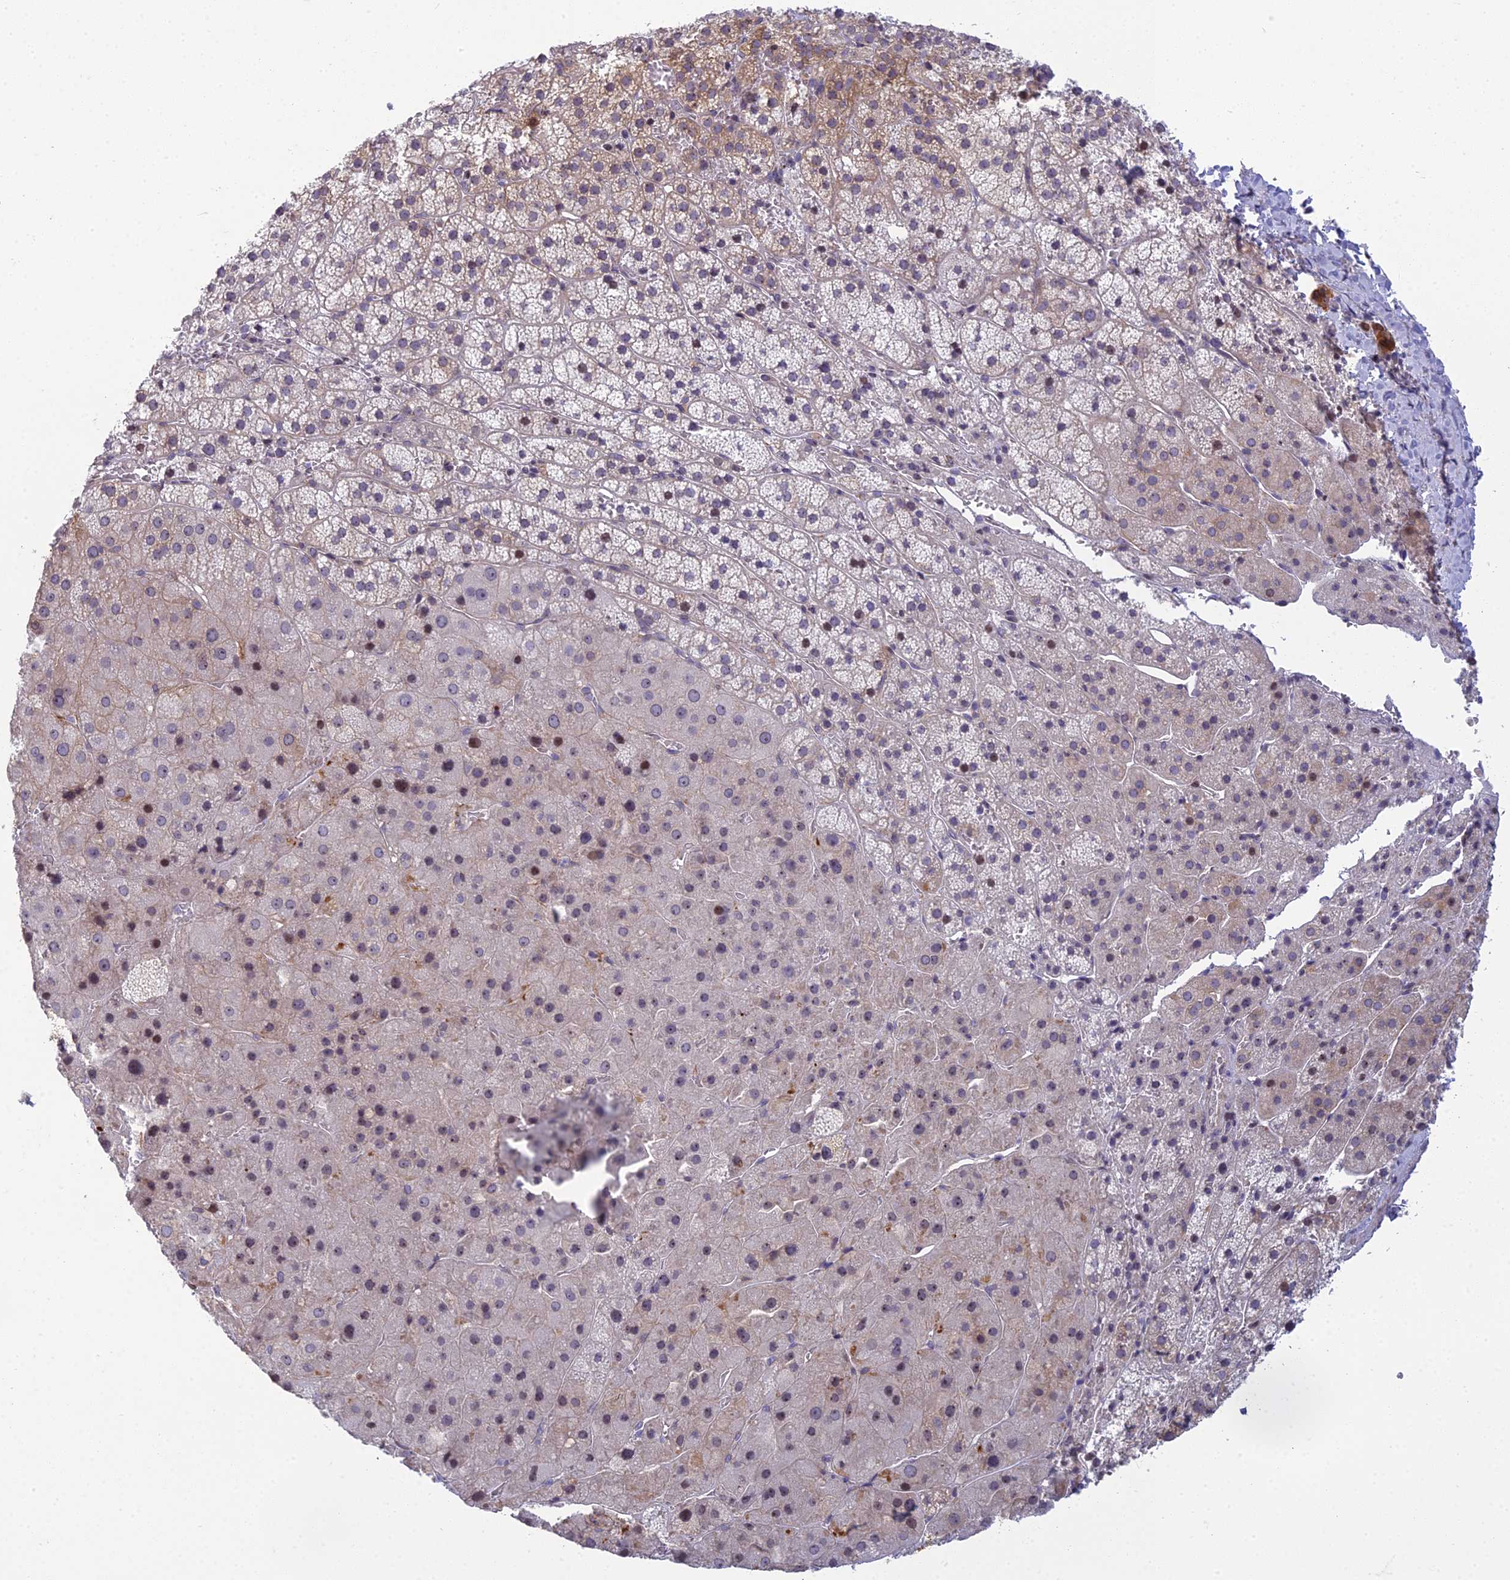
{"staining": {"intensity": "moderate", "quantity": "<25%", "location": "cytoplasmic/membranous,nuclear"}, "tissue": "adrenal gland", "cell_type": "Glandular cells", "image_type": "normal", "snomed": [{"axis": "morphology", "description": "Normal tissue, NOS"}, {"axis": "topography", "description": "Adrenal gland"}], "caption": "An image showing moderate cytoplasmic/membranous,nuclear staining in about <25% of glandular cells in unremarkable adrenal gland, as visualized by brown immunohistochemical staining.", "gene": "DTX2", "patient": {"sex": "female", "age": 44}}